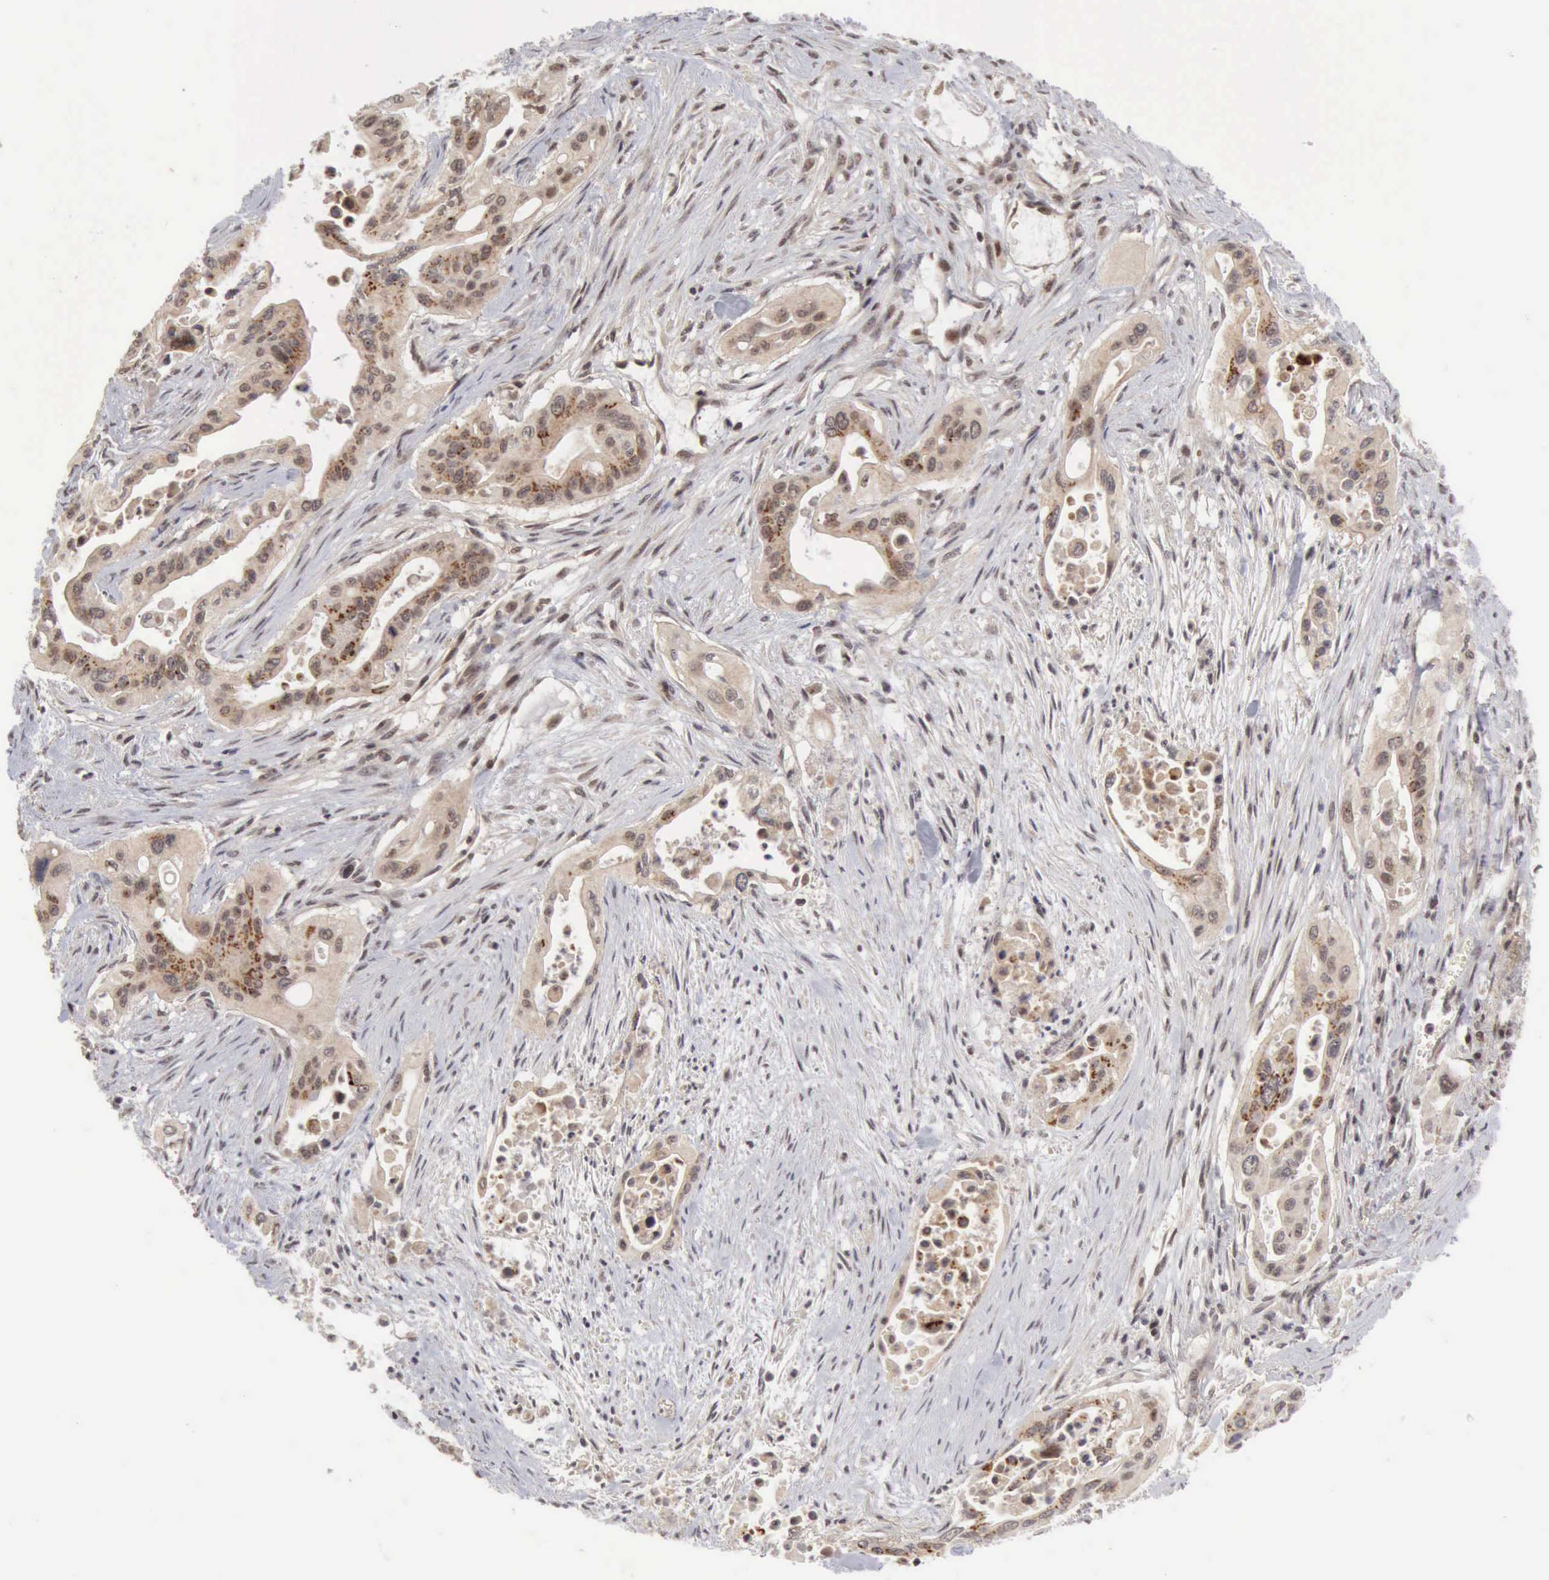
{"staining": {"intensity": "weak", "quantity": ">75%", "location": "cytoplasmic/membranous"}, "tissue": "pancreatic cancer", "cell_type": "Tumor cells", "image_type": "cancer", "snomed": [{"axis": "morphology", "description": "Adenocarcinoma, NOS"}, {"axis": "topography", "description": "Pancreas"}], "caption": "This is a photomicrograph of IHC staining of pancreatic cancer (adenocarcinoma), which shows weak positivity in the cytoplasmic/membranous of tumor cells.", "gene": "CDKN2A", "patient": {"sex": "male", "age": 77}}